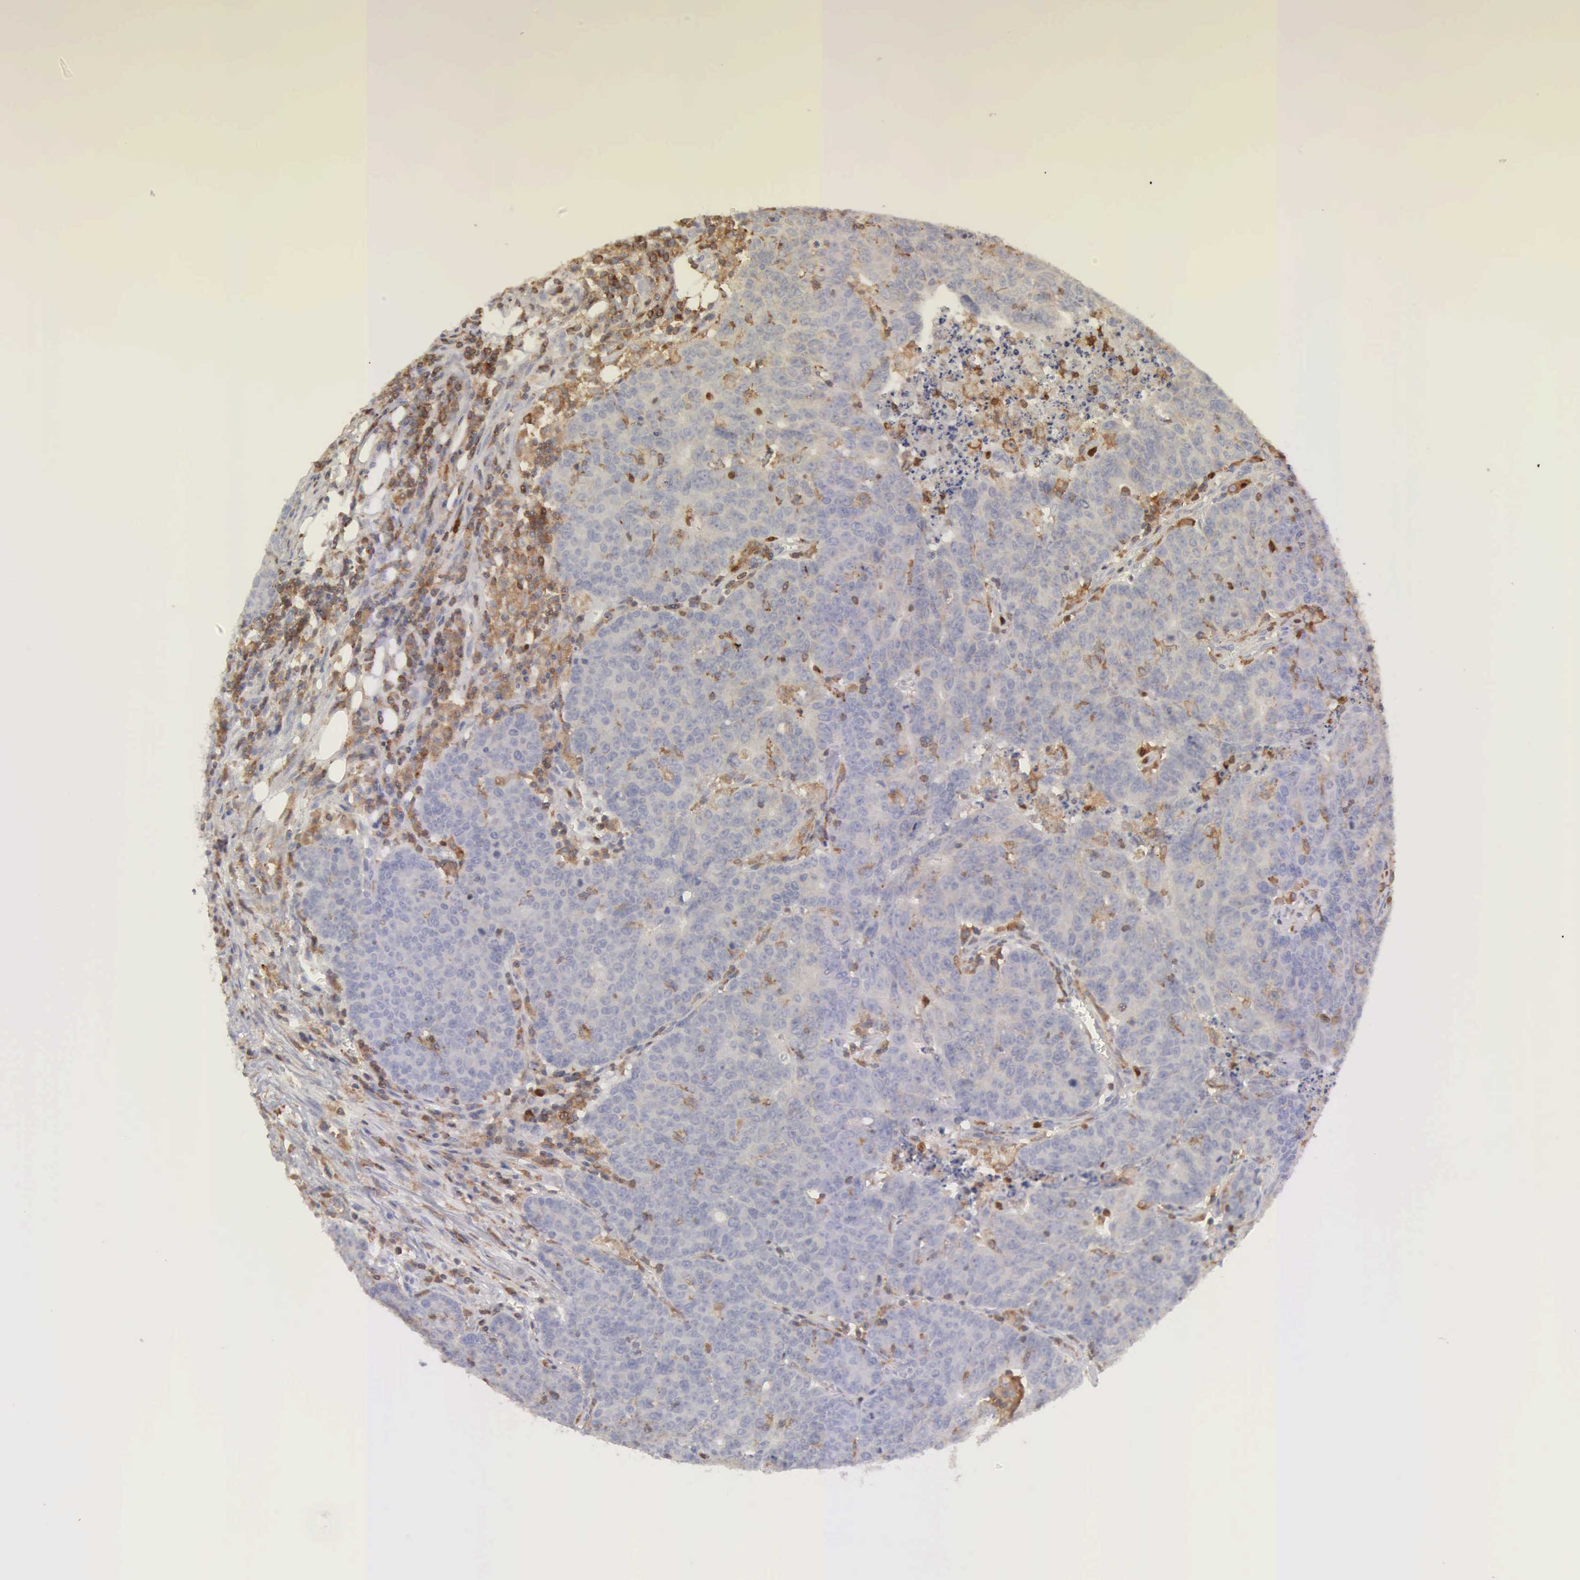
{"staining": {"intensity": "negative", "quantity": "none", "location": "none"}, "tissue": "colorectal cancer", "cell_type": "Tumor cells", "image_type": "cancer", "snomed": [{"axis": "morphology", "description": "Adenocarcinoma, NOS"}, {"axis": "topography", "description": "Colon"}], "caption": "Micrograph shows no protein staining in tumor cells of colorectal adenocarcinoma tissue.", "gene": "ARHGAP4", "patient": {"sex": "female", "age": 53}}